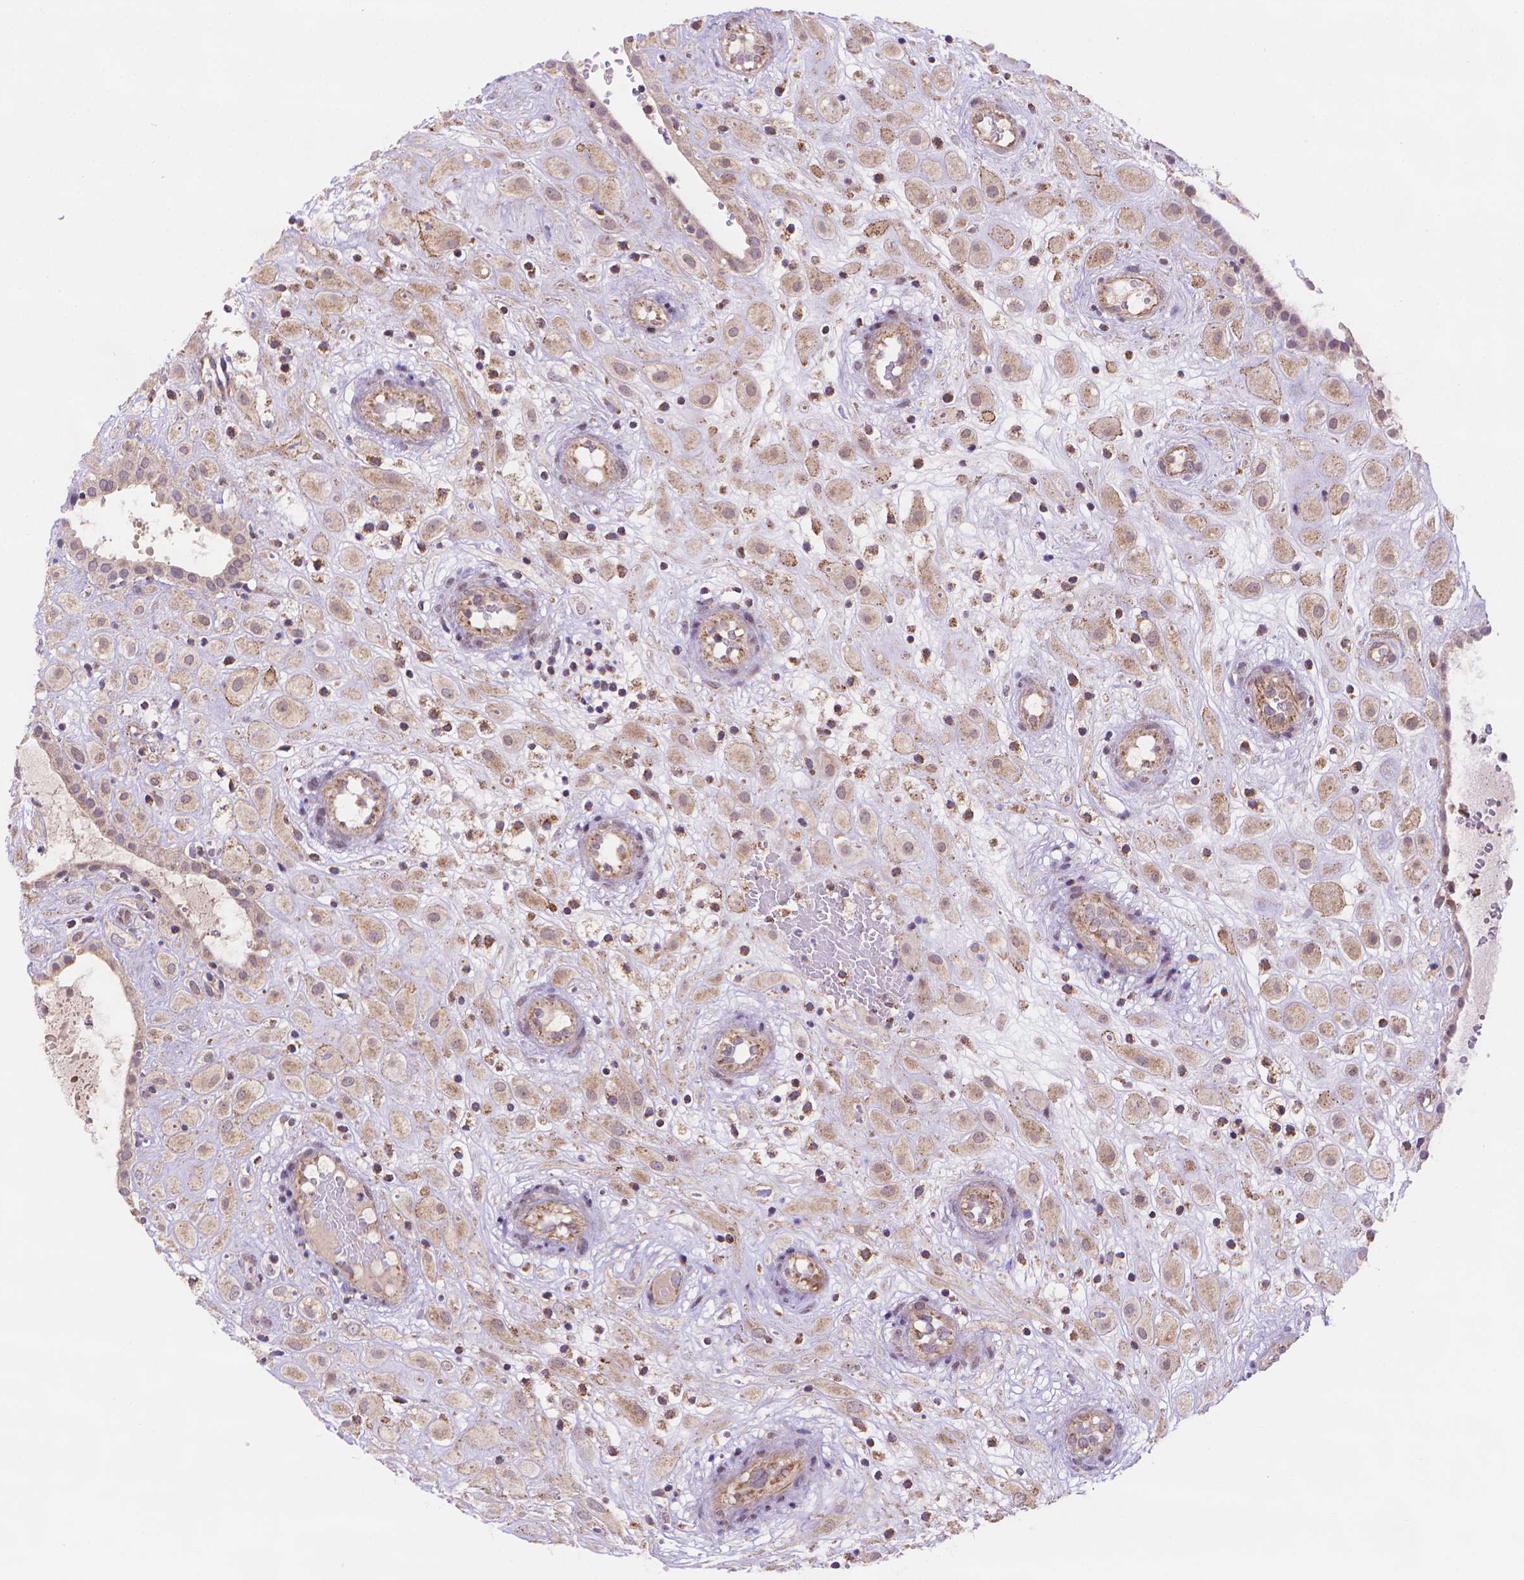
{"staining": {"intensity": "weak", "quantity": ">75%", "location": "cytoplasmic/membranous"}, "tissue": "placenta", "cell_type": "Decidual cells", "image_type": "normal", "snomed": [{"axis": "morphology", "description": "Normal tissue, NOS"}, {"axis": "topography", "description": "Placenta"}], "caption": "This micrograph exhibits immunohistochemistry staining of unremarkable placenta, with low weak cytoplasmic/membranous positivity in about >75% of decidual cells.", "gene": "CYYR1", "patient": {"sex": "female", "age": 24}}